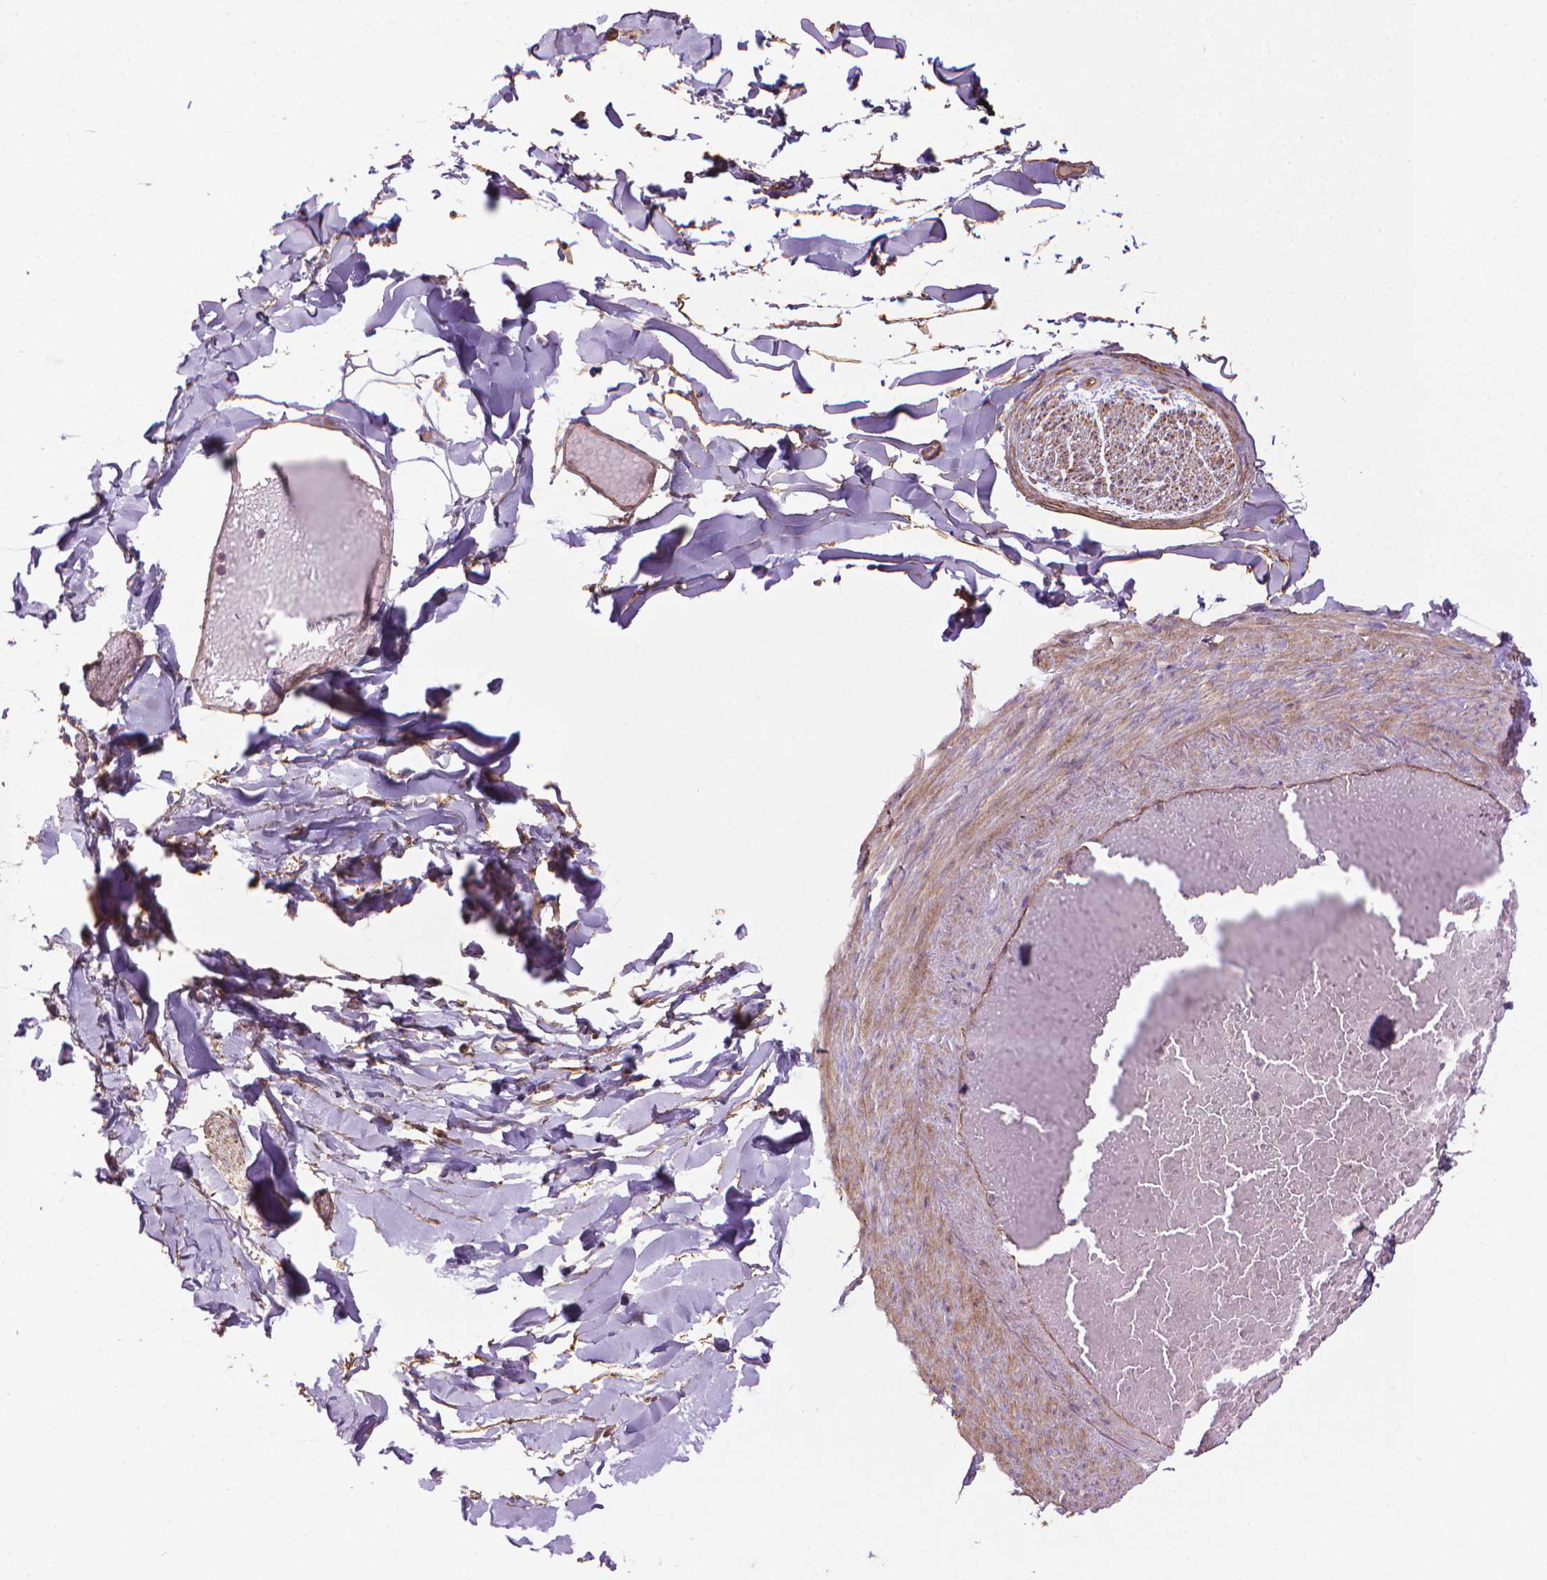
{"staining": {"intensity": "negative", "quantity": "none", "location": "none"}, "tissue": "adipose tissue", "cell_type": "Adipocytes", "image_type": "normal", "snomed": [{"axis": "morphology", "description": "Normal tissue, NOS"}, {"axis": "topography", "description": "Gallbladder"}, {"axis": "topography", "description": "Peripheral nerve tissue"}], "caption": "Adipocytes show no significant staining in normal adipose tissue. Nuclei are stained in blue.", "gene": "TENT5A", "patient": {"sex": "female", "age": 45}}